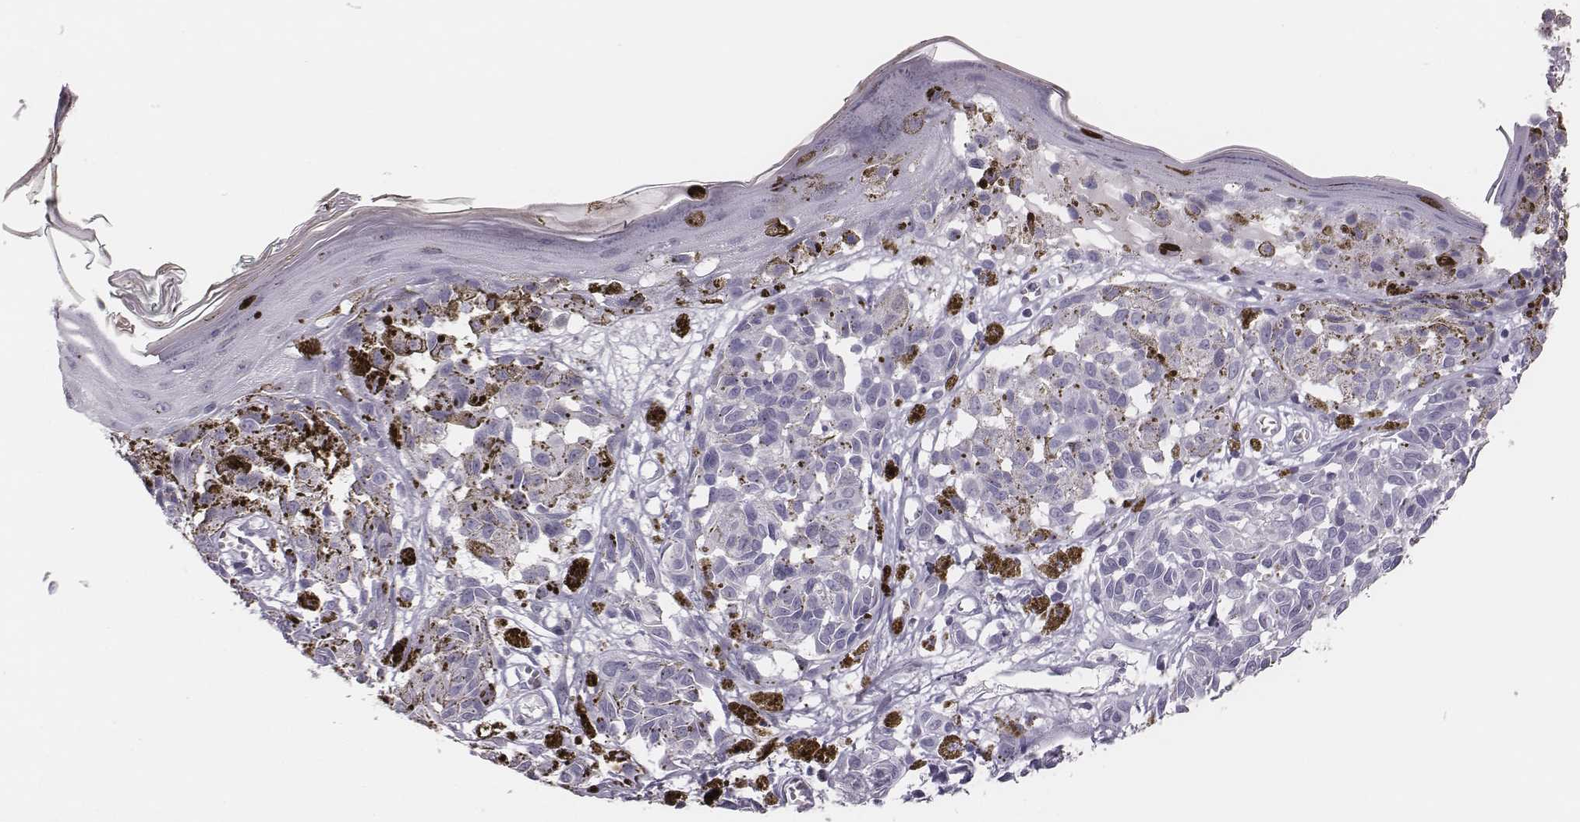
{"staining": {"intensity": "negative", "quantity": "none", "location": "none"}, "tissue": "melanoma", "cell_type": "Tumor cells", "image_type": "cancer", "snomed": [{"axis": "morphology", "description": "Malignant melanoma, NOS"}, {"axis": "topography", "description": "Skin"}], "caption": "Protein analysis of malignant melanoma displays no significant staining in tumor cells.", "gene": "CSH1", "patient": {"sex": "female", "age": 38}}